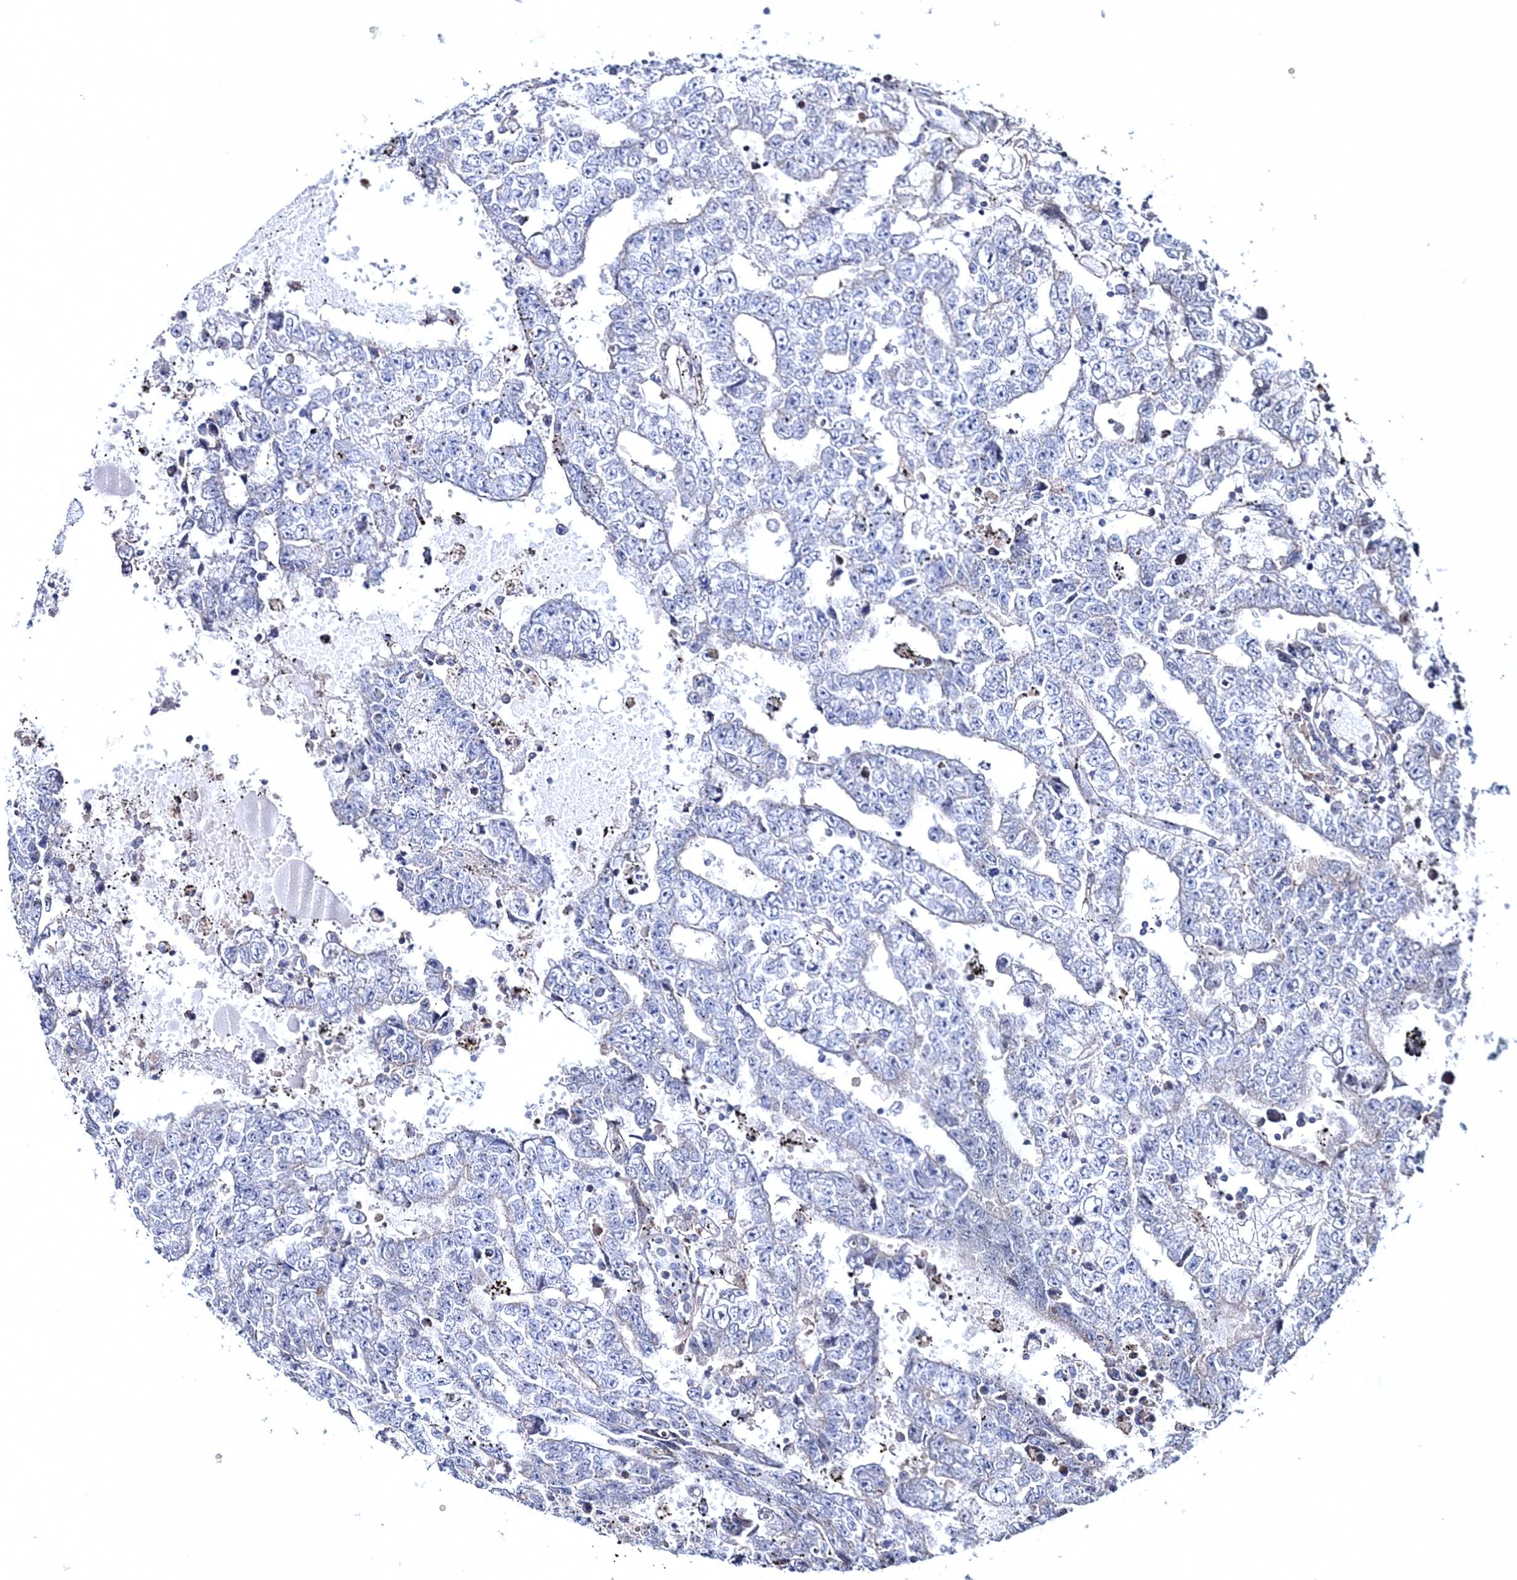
{"staining": {"intensity": "negative", "quantity": "none", "location": "none"}, "tissue": "testis cancer", "cell_type": "Tumor cells", "image_type": "cancer", "snomed": [{"axis": "morphology", "description": "Carcinoma, Embryonal, NOS"}, {"axis": "topography", "description": "Testis"}], "caption": "Tumor cells are negative for brown protein staining in embryonal carcinoma (testis).", "gene": "PPP2R2B", "patient": {"sex": "male", "age": 25}}